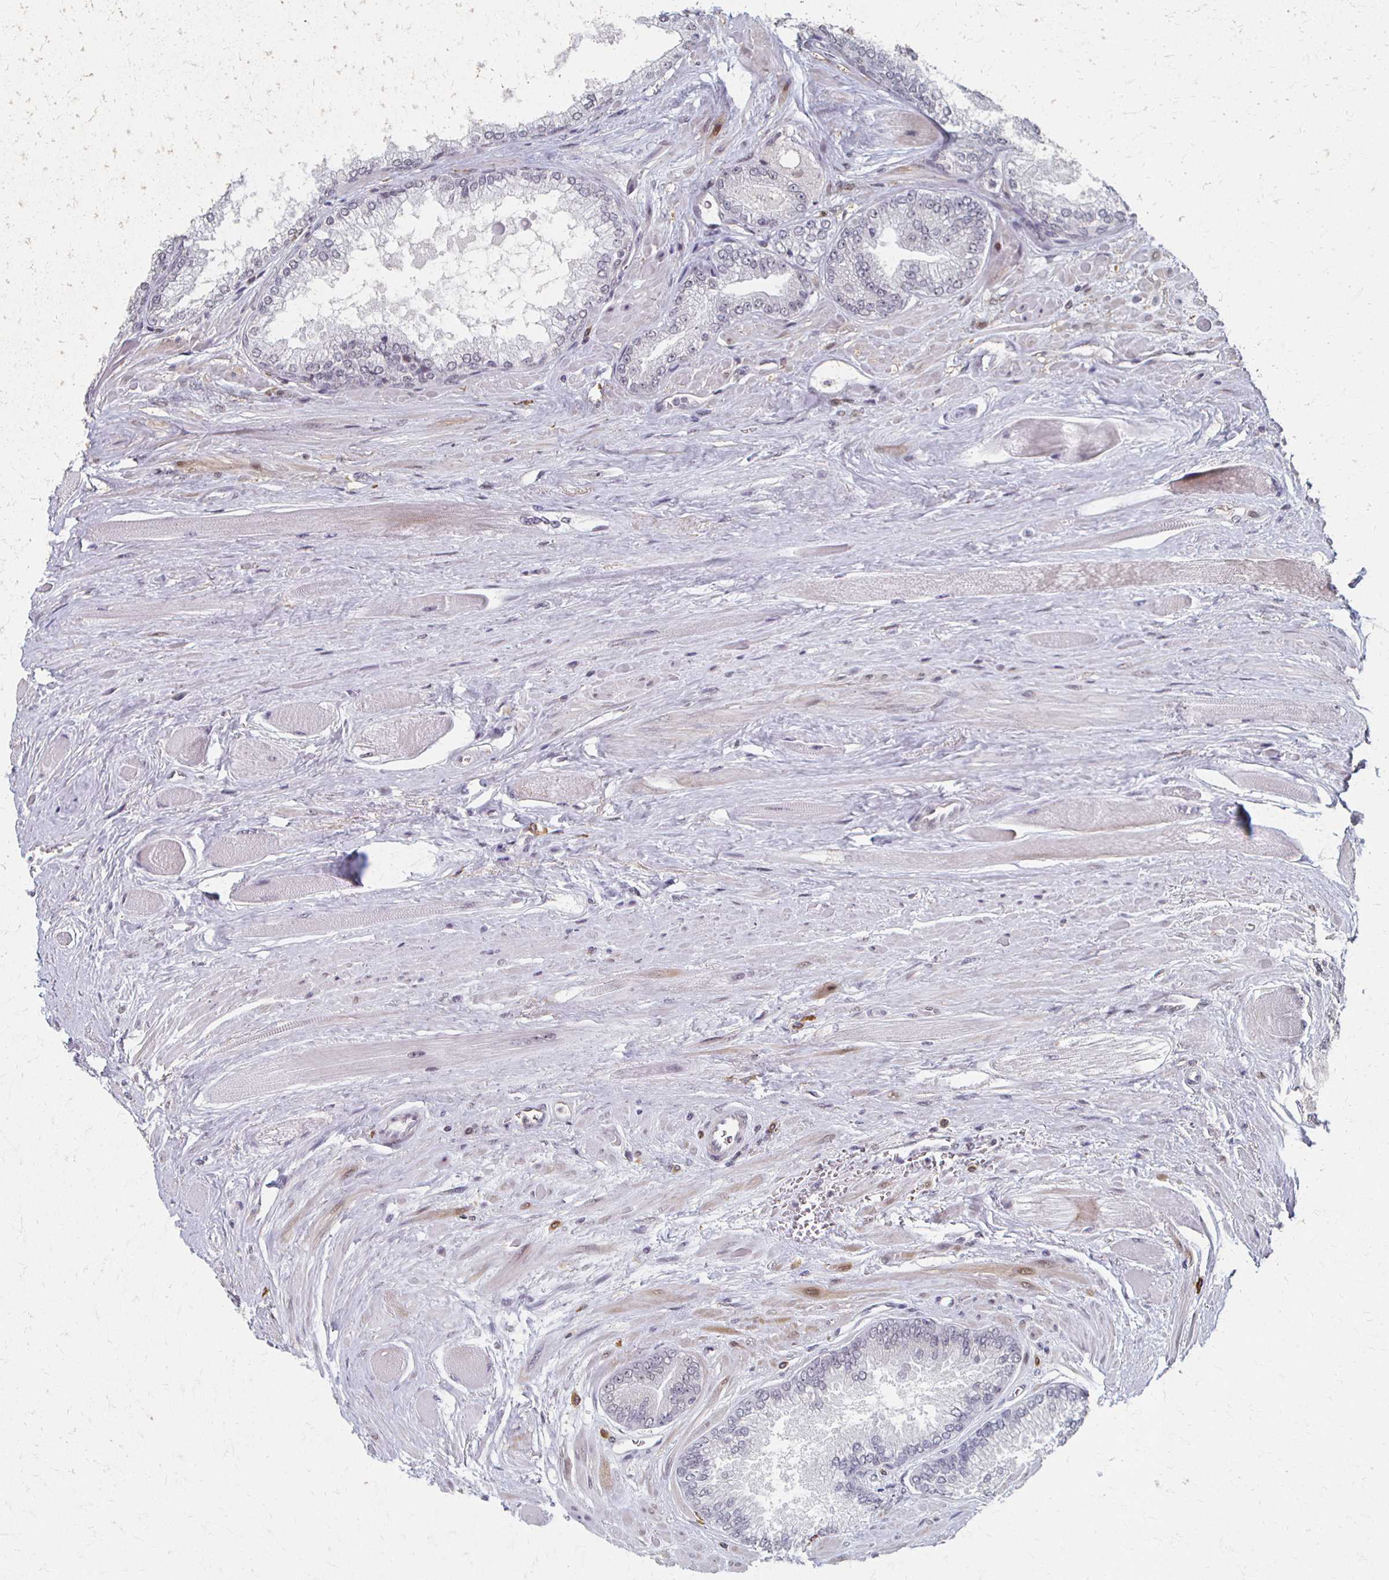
{"staining": {"intensity": "negative", "quantity": "none", "location": "none"}, "tissue": "prostate cancer", "cell_type": "Tumor cells", "image_type": "cancer", "snomed": [{"axis": "morphology", "description": "Adenocarcinoma, Low grade"}, {"axis": "topography", "description": "Prostate"}], "caption": "Immunohistochemistry of human prostate cancer (low-grade adenocarcinoma) displays no staining in tumor cells.", "gene": "DAB1", "patient": {"sex": "male", "age": 67}}